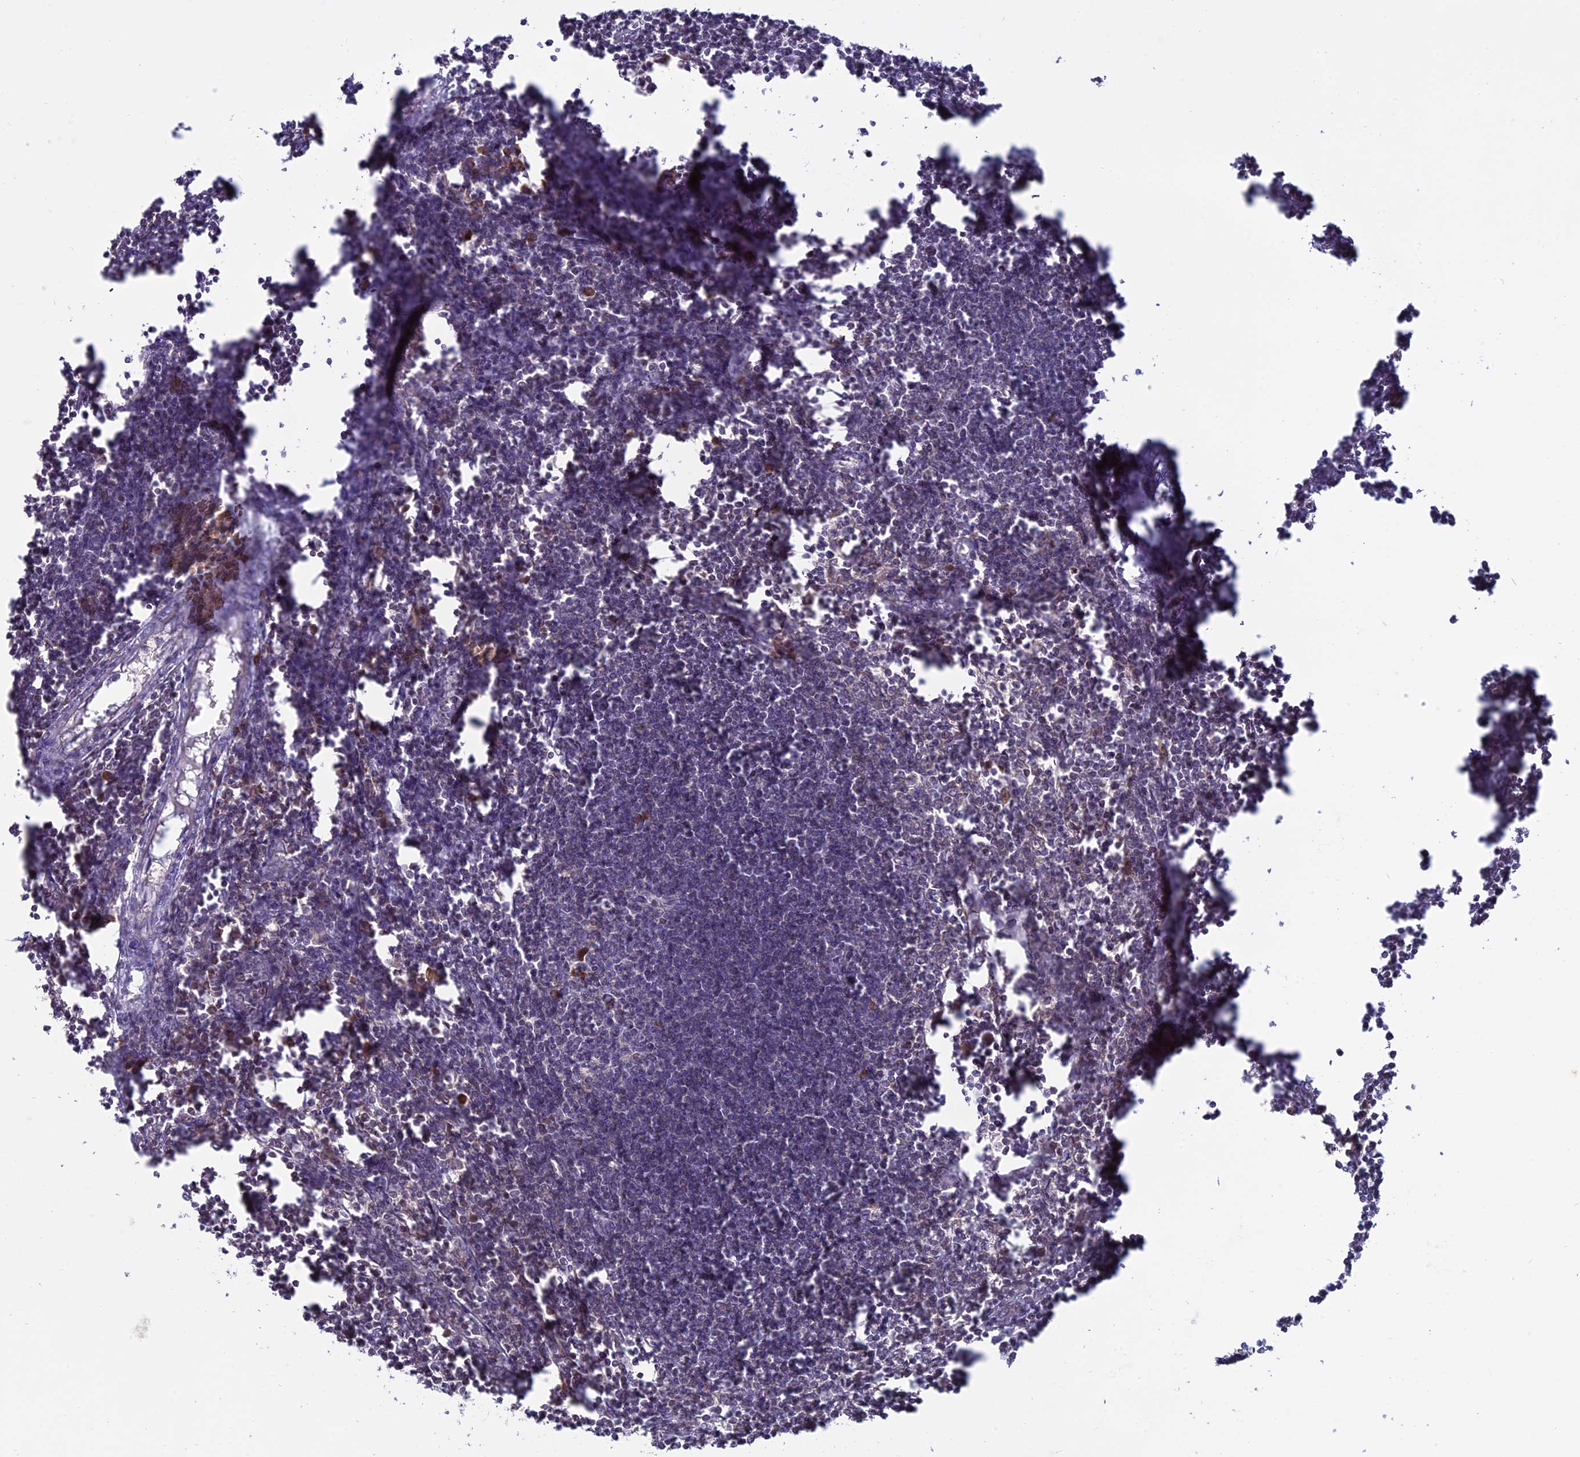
{"staining": {"intensity": "moderate", "quantity": "25%-75%", "location": "cytoplasmic/membranous"}, "tissue": "lymph node", "cell_type": "Germinal center cells", "image_type": "normal", "snomed": [{"axis": "morphology", "description": "Normal tissue, NOS"}, {"axis": "morphology", "description": "Malignant melanoma, Metastatic site"}, {"axis": "topography", "description": "Lymph node"}], "caption": "Germinal center cells display medium levels of moderate cytoplasmic/membranous staining in approximately 25%-75% of cells in normal lymph node.", "gene": "TMEM208", "patient": {"sex": "male", "age": 41}}